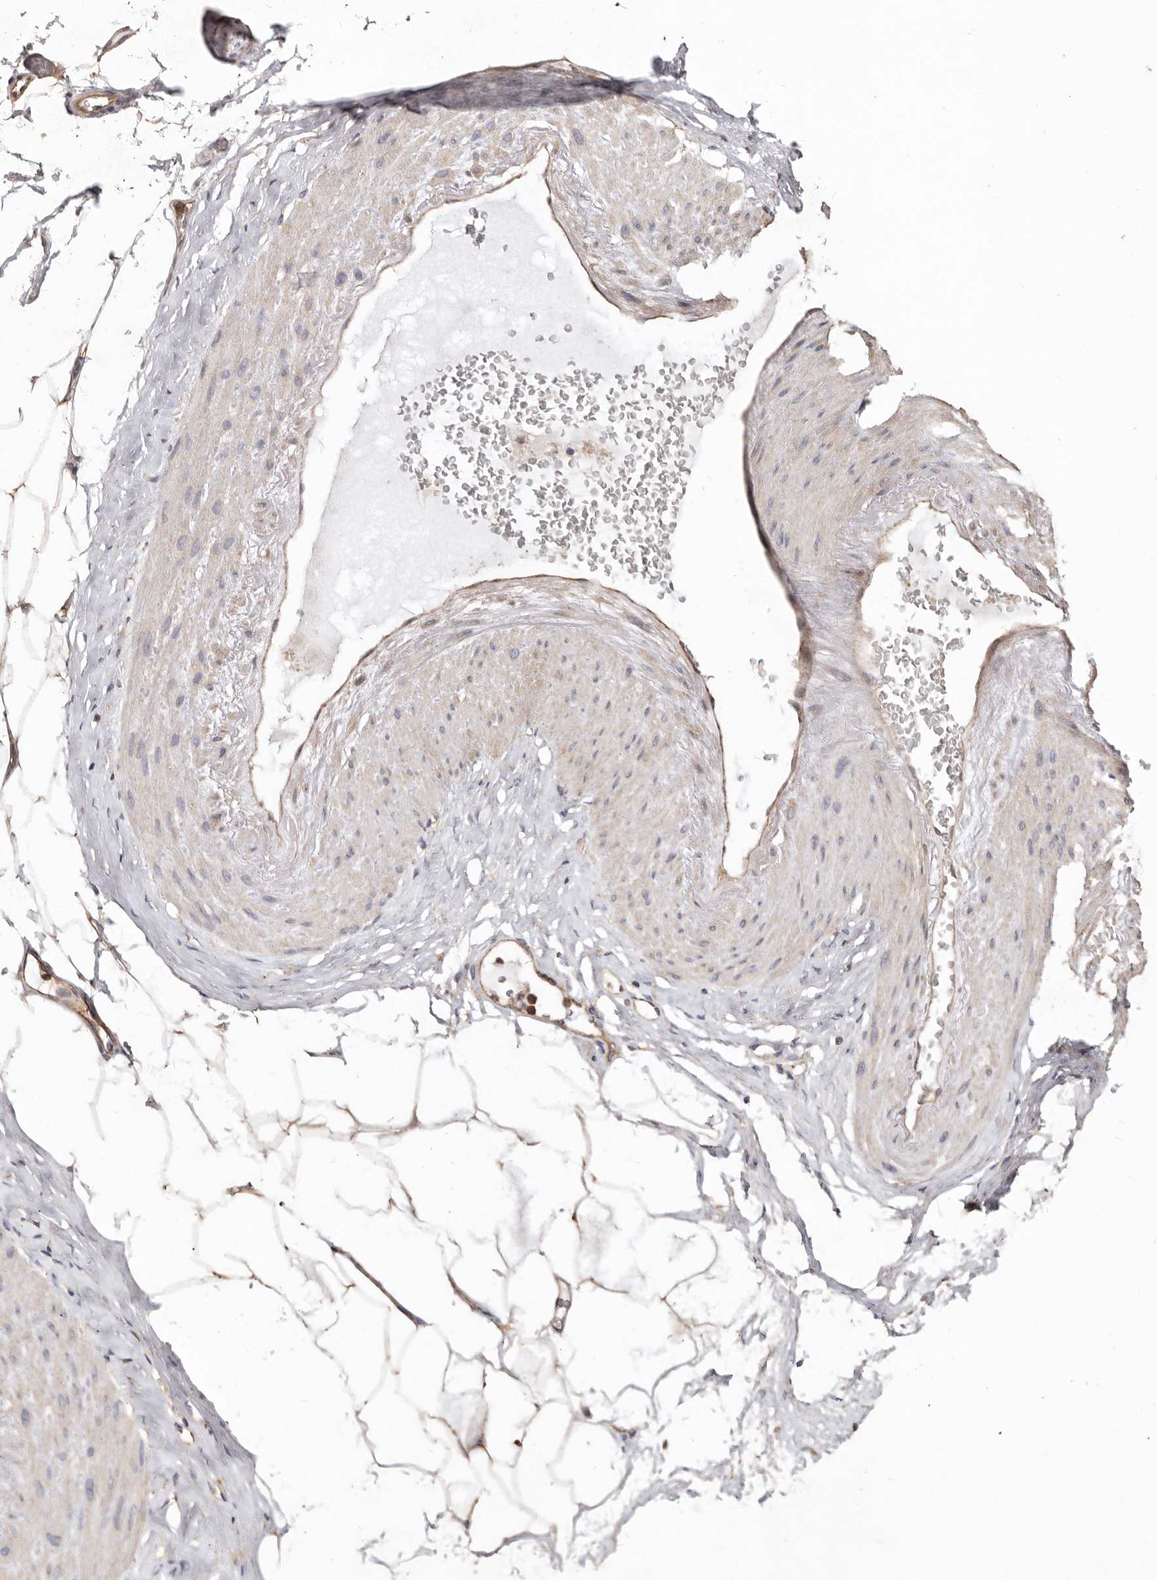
{"staining": {"intensity": "moderate", "quantity": ">75%", "location": "cytoplasmic/membranous"}, "tissue": "adipose tissue", "cell_type": "Adipocytes", "image_type": "normal", "snomed": [{"axis": "morphology", "description": "Normal tissue, NOS"}, {"axis": "morphology", "description": "Adenocarcinoma, Low grade"}, {"axis": "topography", "description": "Prostate"}, {"axis": "topography", "description": "Peripheral nerve tissue"}], "caption": "The micrograph shows immunohistochemical staining of benign adipose tissue. There is moderate cytoplasmic/membranous expression is identified in about >75% of adipocytes.", "gene": "LRRC25", "patient": {"sex": "male", "age": 63}}